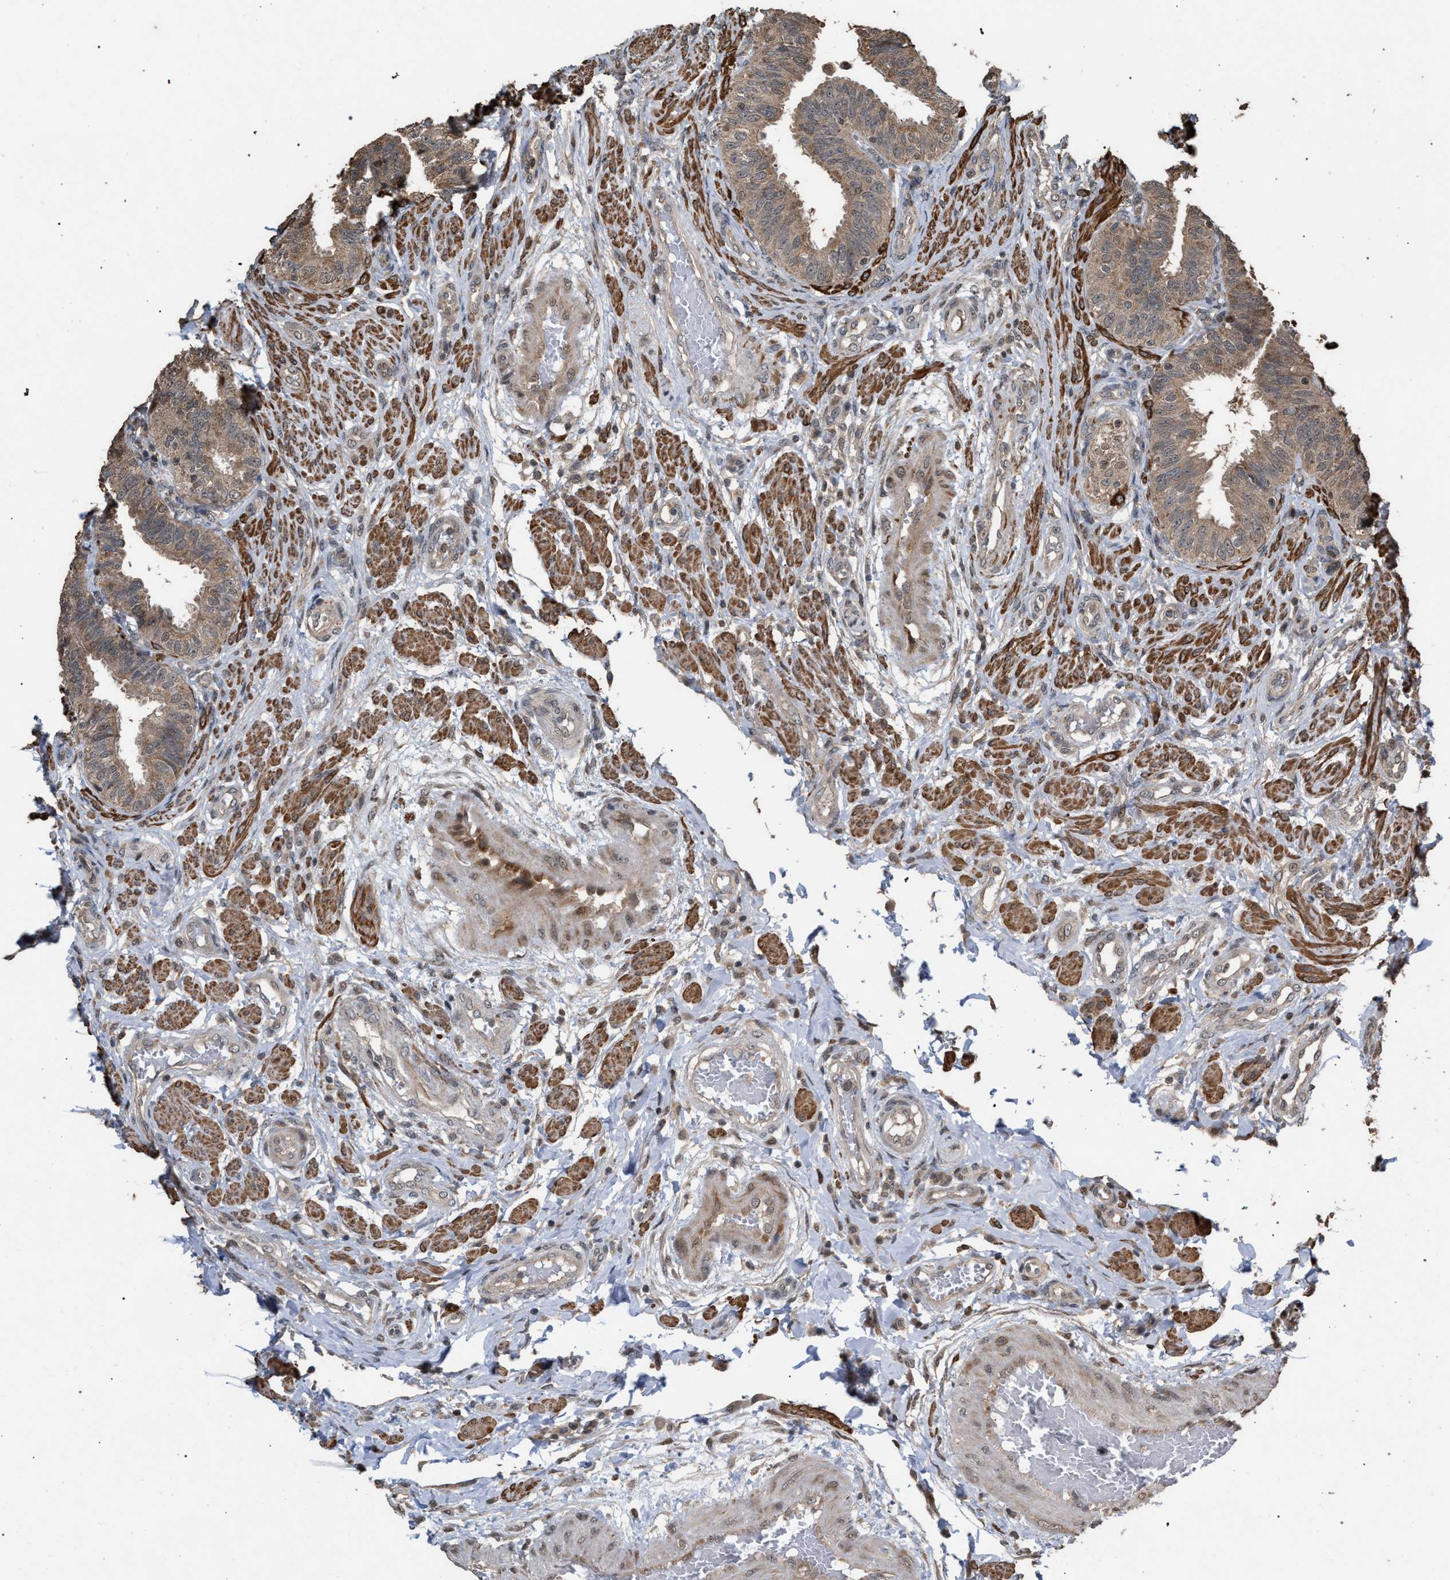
{"staining": {"intensity": "weak", "quantity": ">75%", "location": "cytoplasmic/membranous"}, "tissue": "fallopian tube", "cell_type": "Glandular cells", "image_type": "normal", "snomed": [{"axis": "morphology", "description": "Normal tissue, NOS"}, {"axis": "topography", "description": "Fallopian tube"}, {"axis": "topography", "description": "Placenta"}], "caption": "Immunohistochemistry of unremarkable human fallopian tube exhibits low levels of weak cytoplasmic/membranous expression in about >75% of glandular cells.", "gene": "NAA35", "patient": {"sex": "female", "age": 34}}